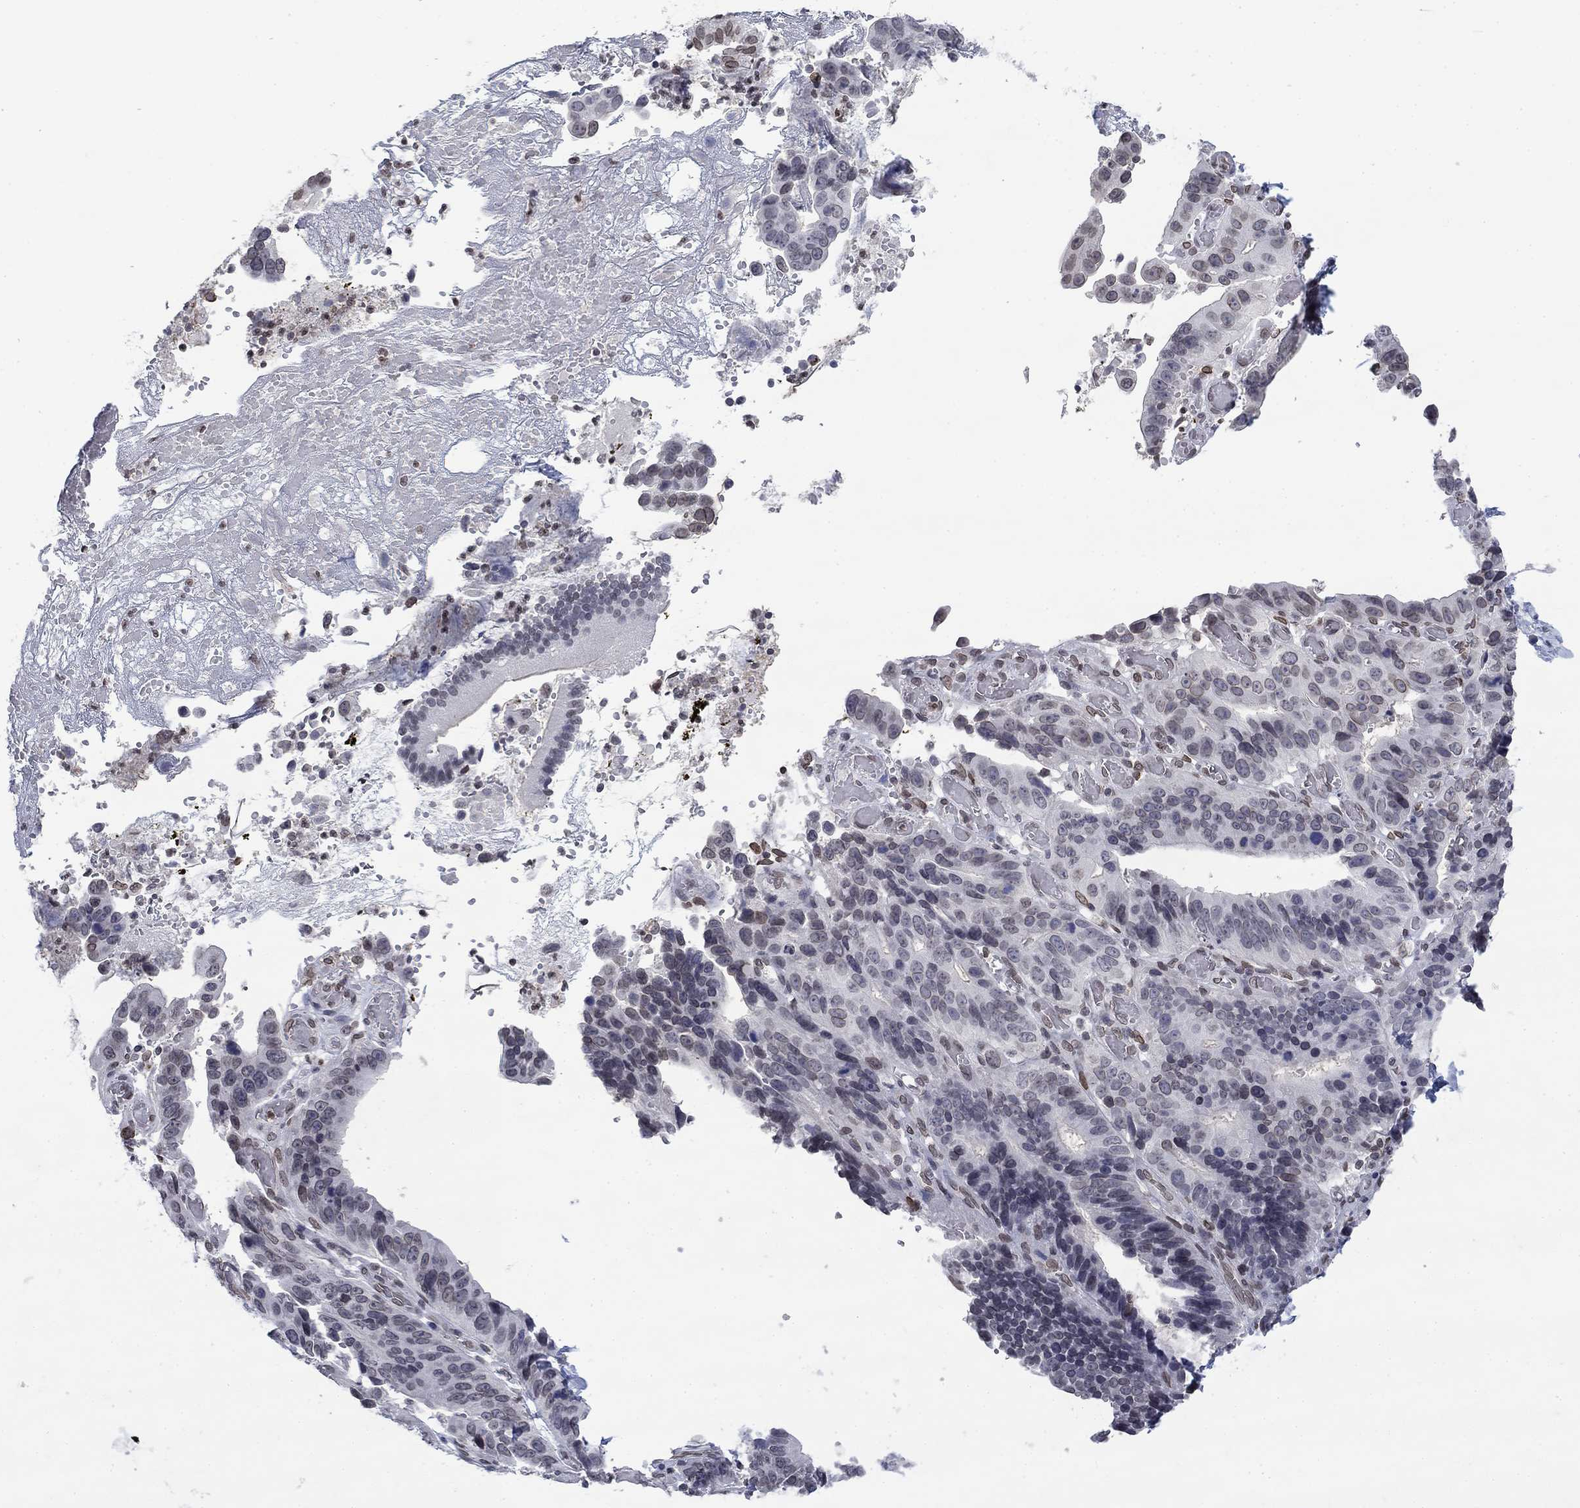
{"staining": {"intensity": "strong", "quantity": "<25%", "location": "cytoplasmic/membranous,nuclear"}, "tissue": "stomach cancer", "cell_type": "Tumor cells", "image_type": "cancer", "snomed": [{"axis": "morphology", "description": "Adenocarcinoma, NOS"}, {"axis": "topography", "description": "Stomach"}], "caption": "This is a histology image of IHC staining of stomach adenocarcinoma, which shows strong positivity in the cytoplasmic/membranous and nuclear of tumor cells.", "gene": "TOR1AIP1", "patient": {"sex": "male", "age": 84}}